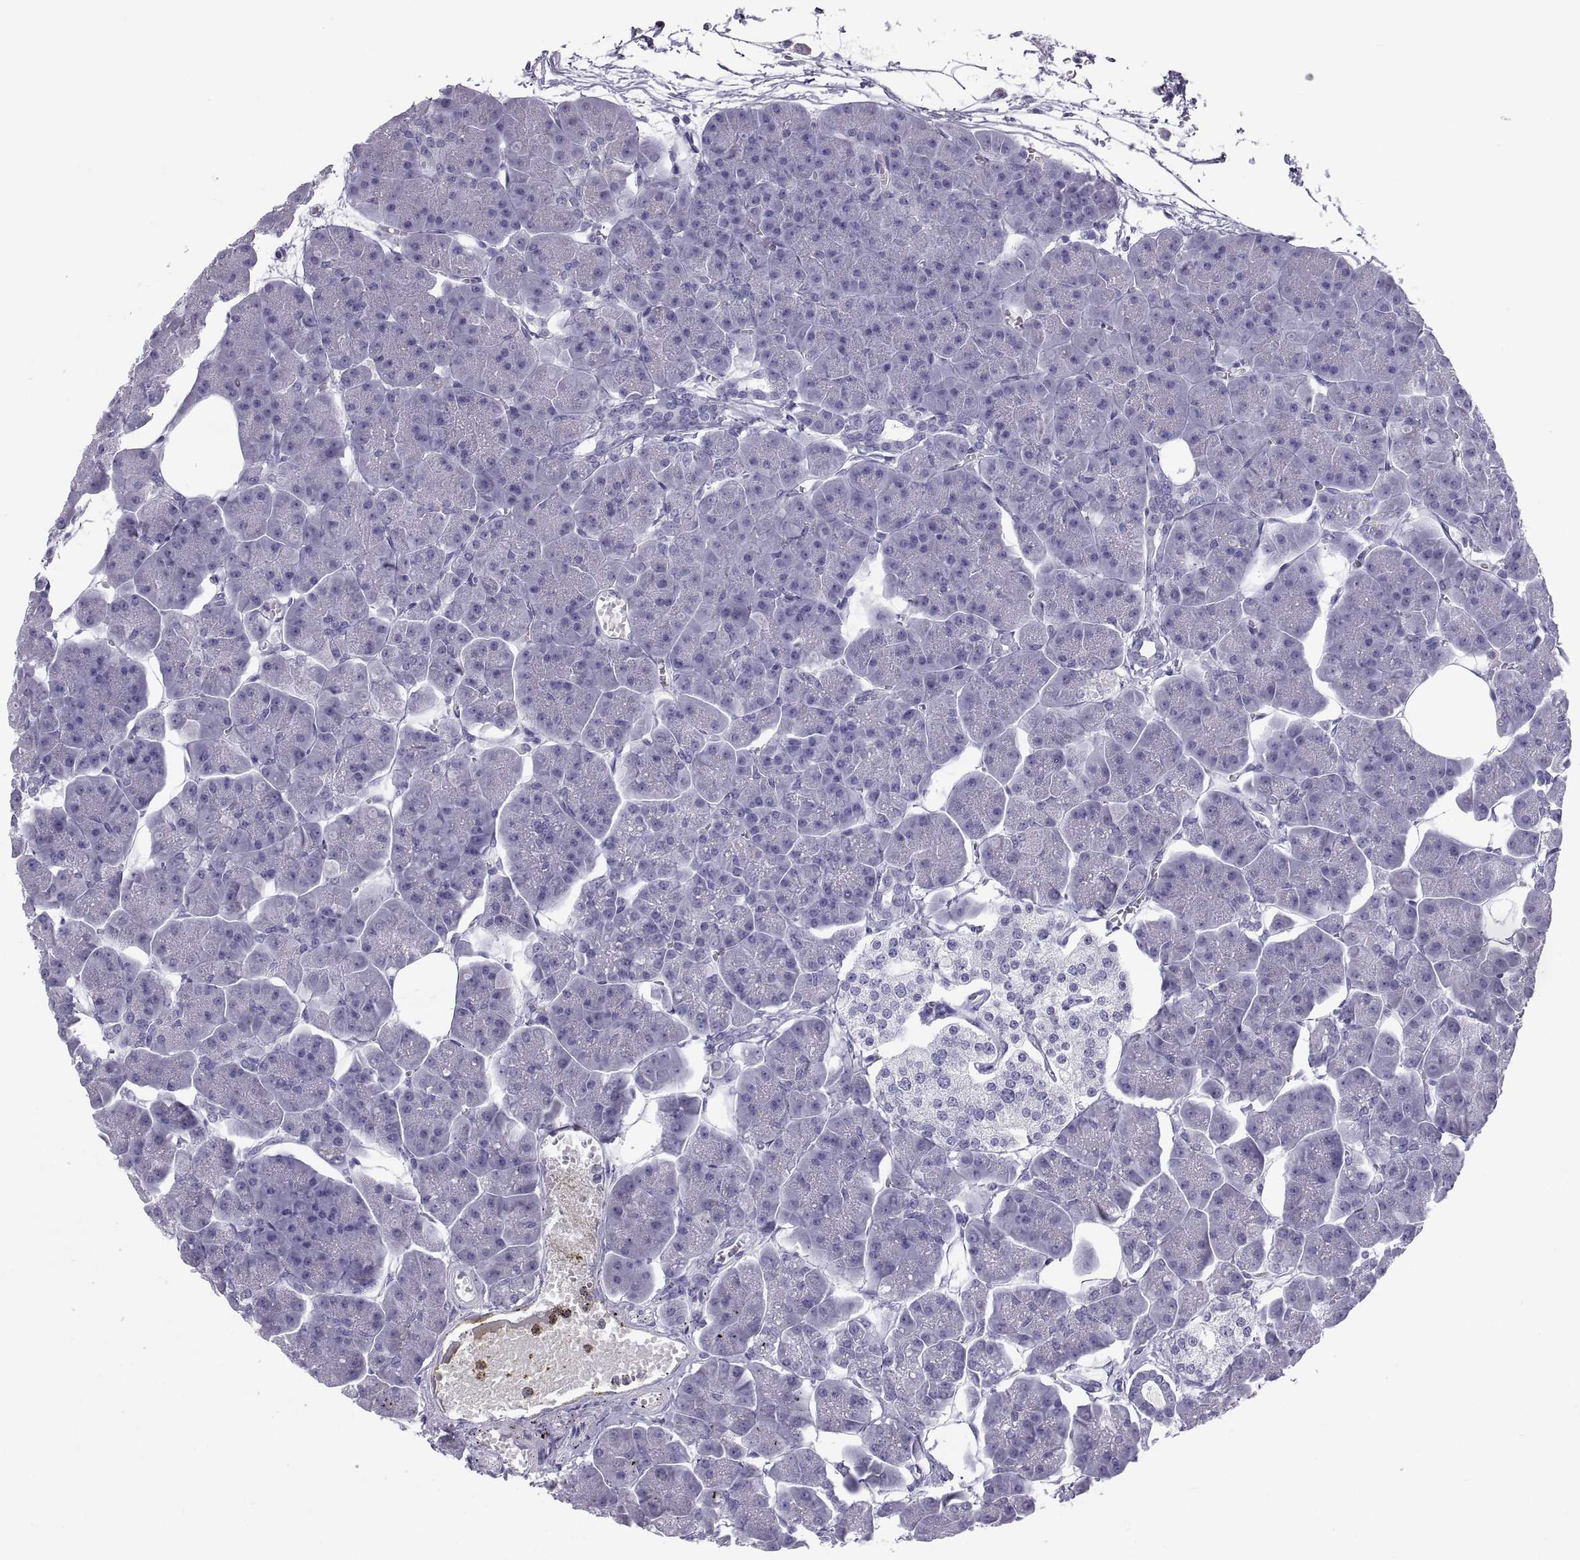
{"staining": {"intensity": "negative", "quantity": "none", "location": "none"}, "tissue": "pancreas", "cell_type": "Exocrine glandular cells", "image_type": "normal", "snomed": [{"axis": "morphology", "description": "Normal tissue, NOS"}, {"axis": "topography", "description": "Adipose tissue"}, {"axis": "topography", "description": "Pancreas"}, {"axis": "topography", "description": "Peripheral nerve tissue"}], "caption": "DAB immunohistochemical staining of unremarkable human pancreas demonstrates no significant positivity in exocrine glandular cells.", "gene": "PAX2", "patient": {"sex": "female", "age": 58}}